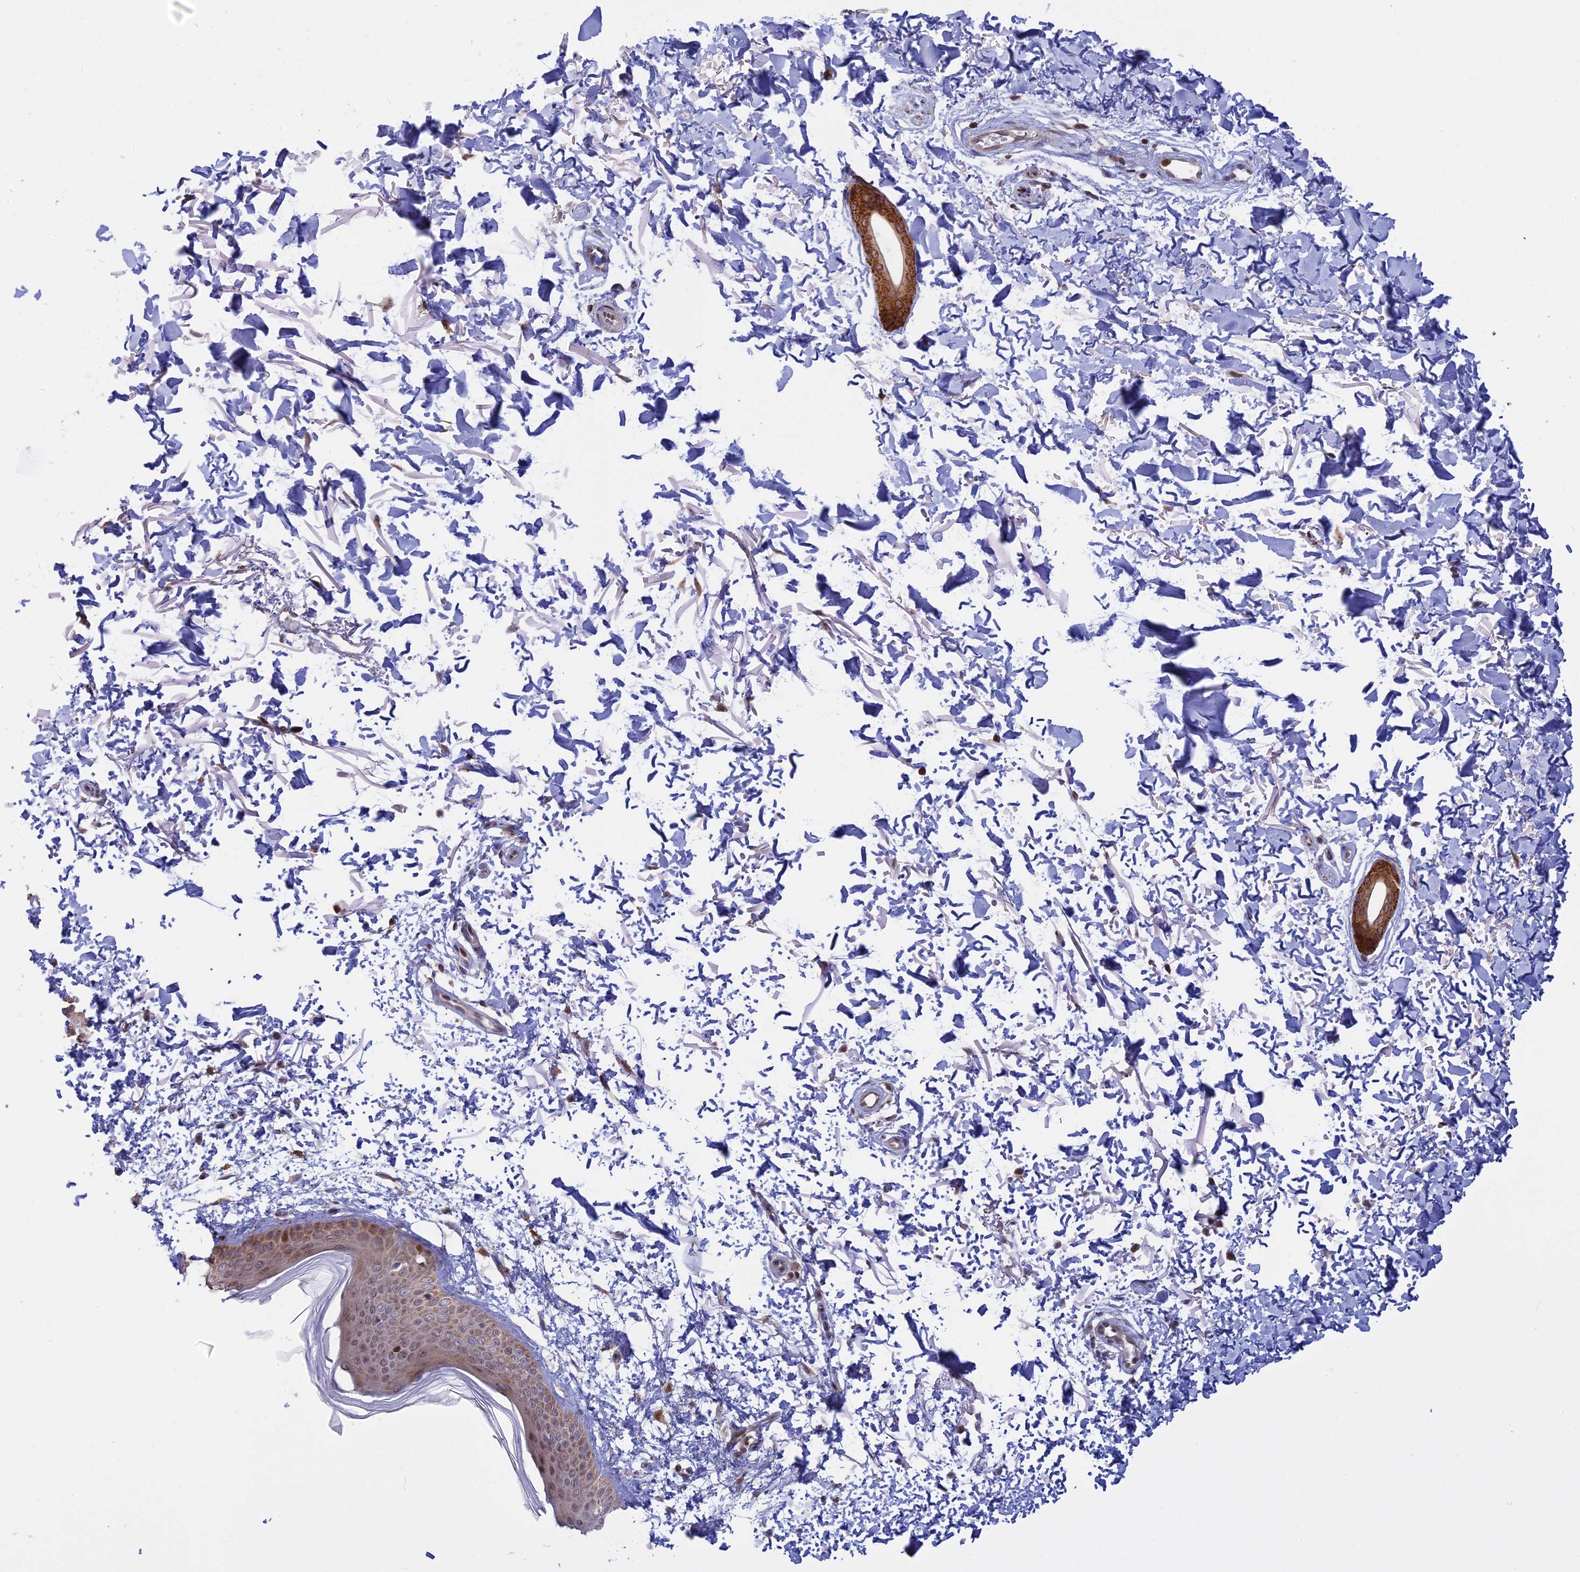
{"staining": {"intensity": "moderate", "quantity": ">75%", "location": "nuclear"}, "tissue": "skin", "cell_type": "Fibroblasts", "image_type": "normal", "snomed": [{"axis": "morphology", "description": "Normal tissue, NOS"}, {"axis": "topography", "description": "Skin"}], "caption": "Moderate nuclear protein expression is appreciated in about >75% of fibroblasts in skin.", "gene": "GSKIP", "patient": {"sex": "male", "age": 66}}